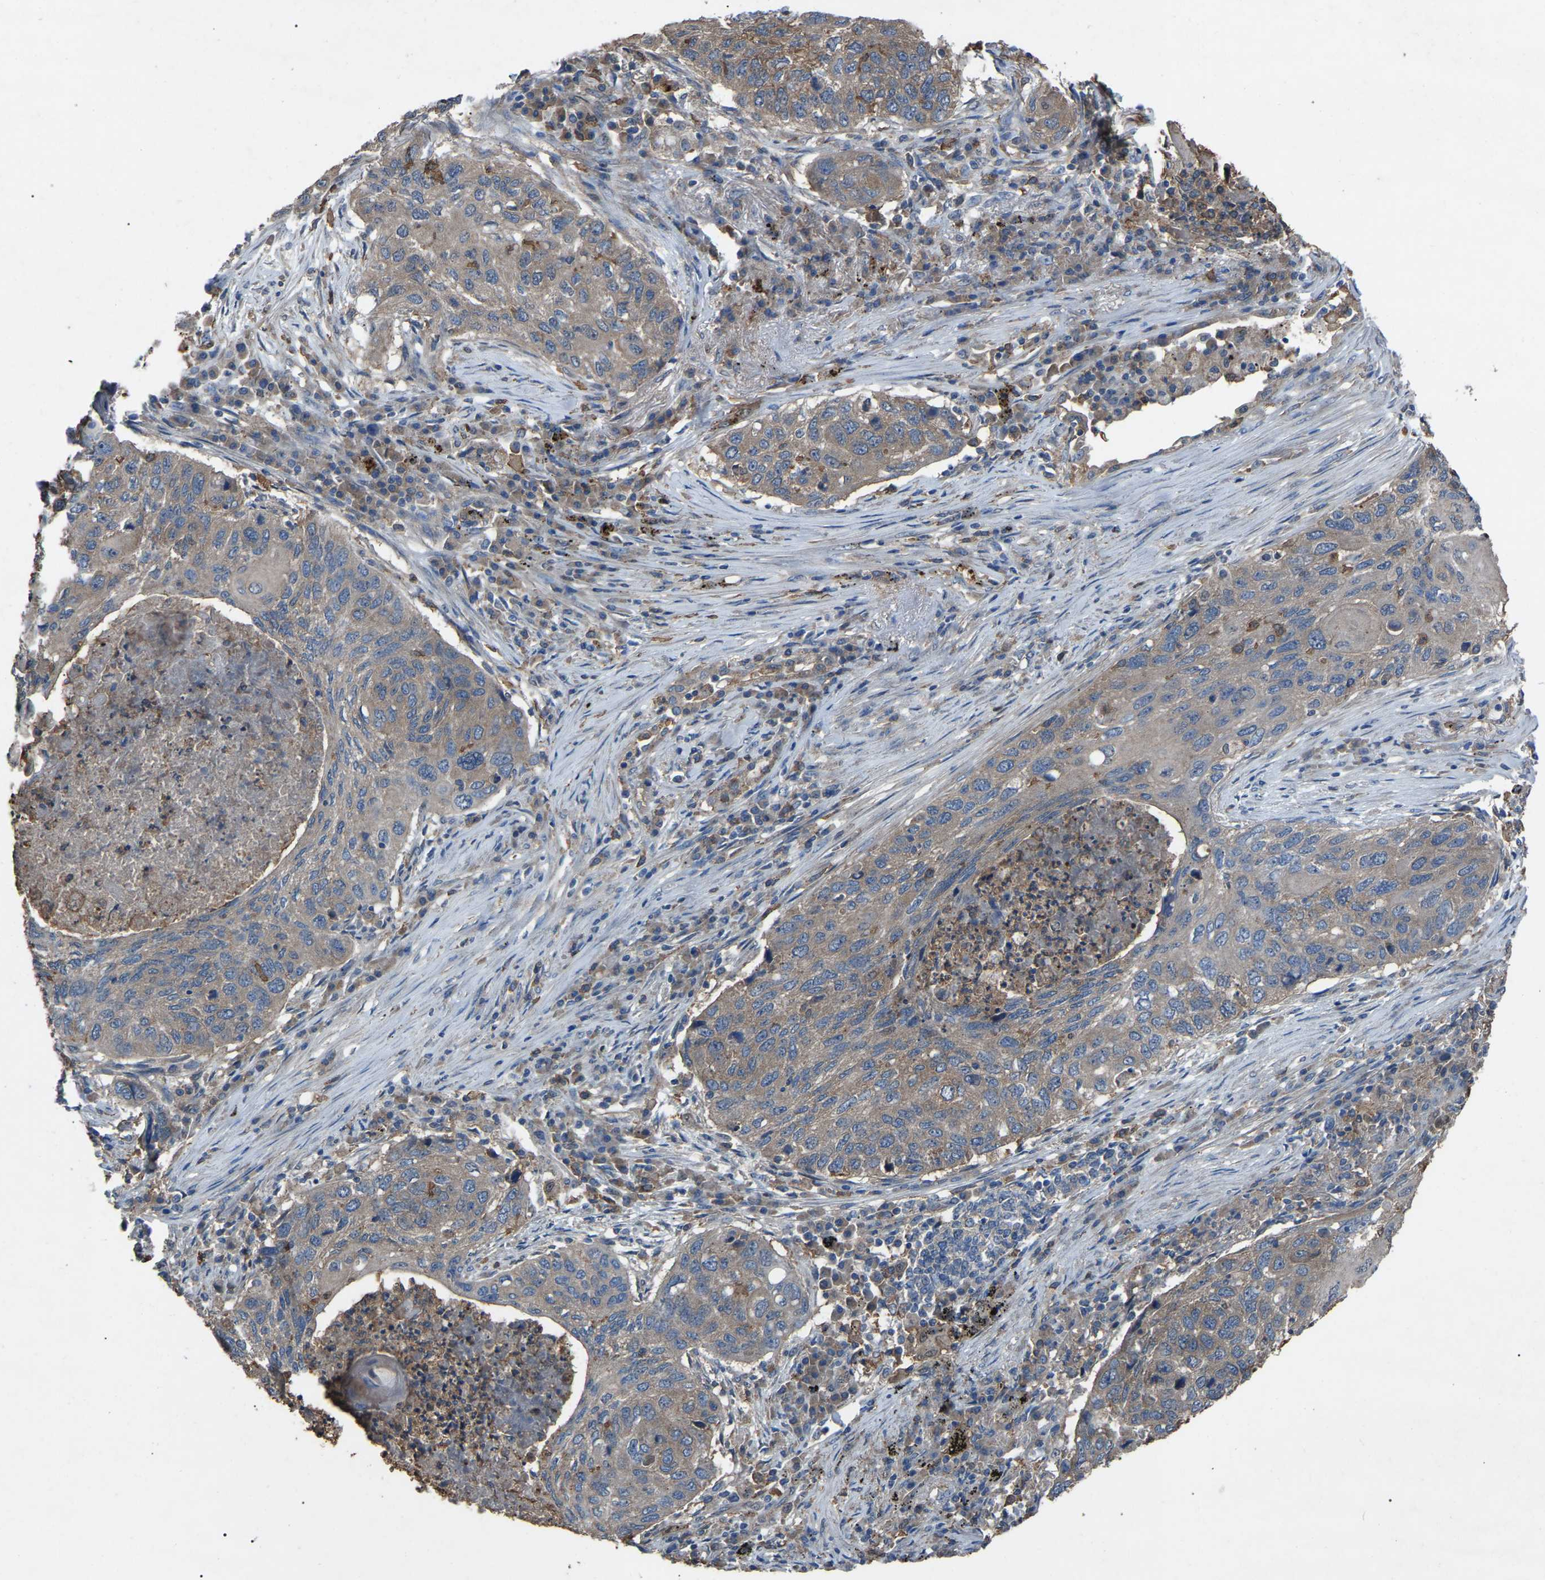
{"staining": {"intensity": "moderate", "quantity": ">75%", "location": "cytoplasmic/membranous"}, "tissue": "lung cancer", "cell_type": "Tumor cells", "image_type": "cancer", "snomed": [{"axis": "morphology", "description": "Squamous cell carcinoma, NOS"}, {"axis": "topography", "description": "Lung"}], "caption": "IHC micrograph of neoplastic tissue: lung squamous cell carcinoma stained using immunohistochemistry exhibits medium levels of moderate protein expression localized specifically in the cytoplasmic/membranous of tumor cells, appearing as a cytoplasmic/membranous brown color.", "gene": "AIMP1", "patient": {"sex": "female", "age": 63}}